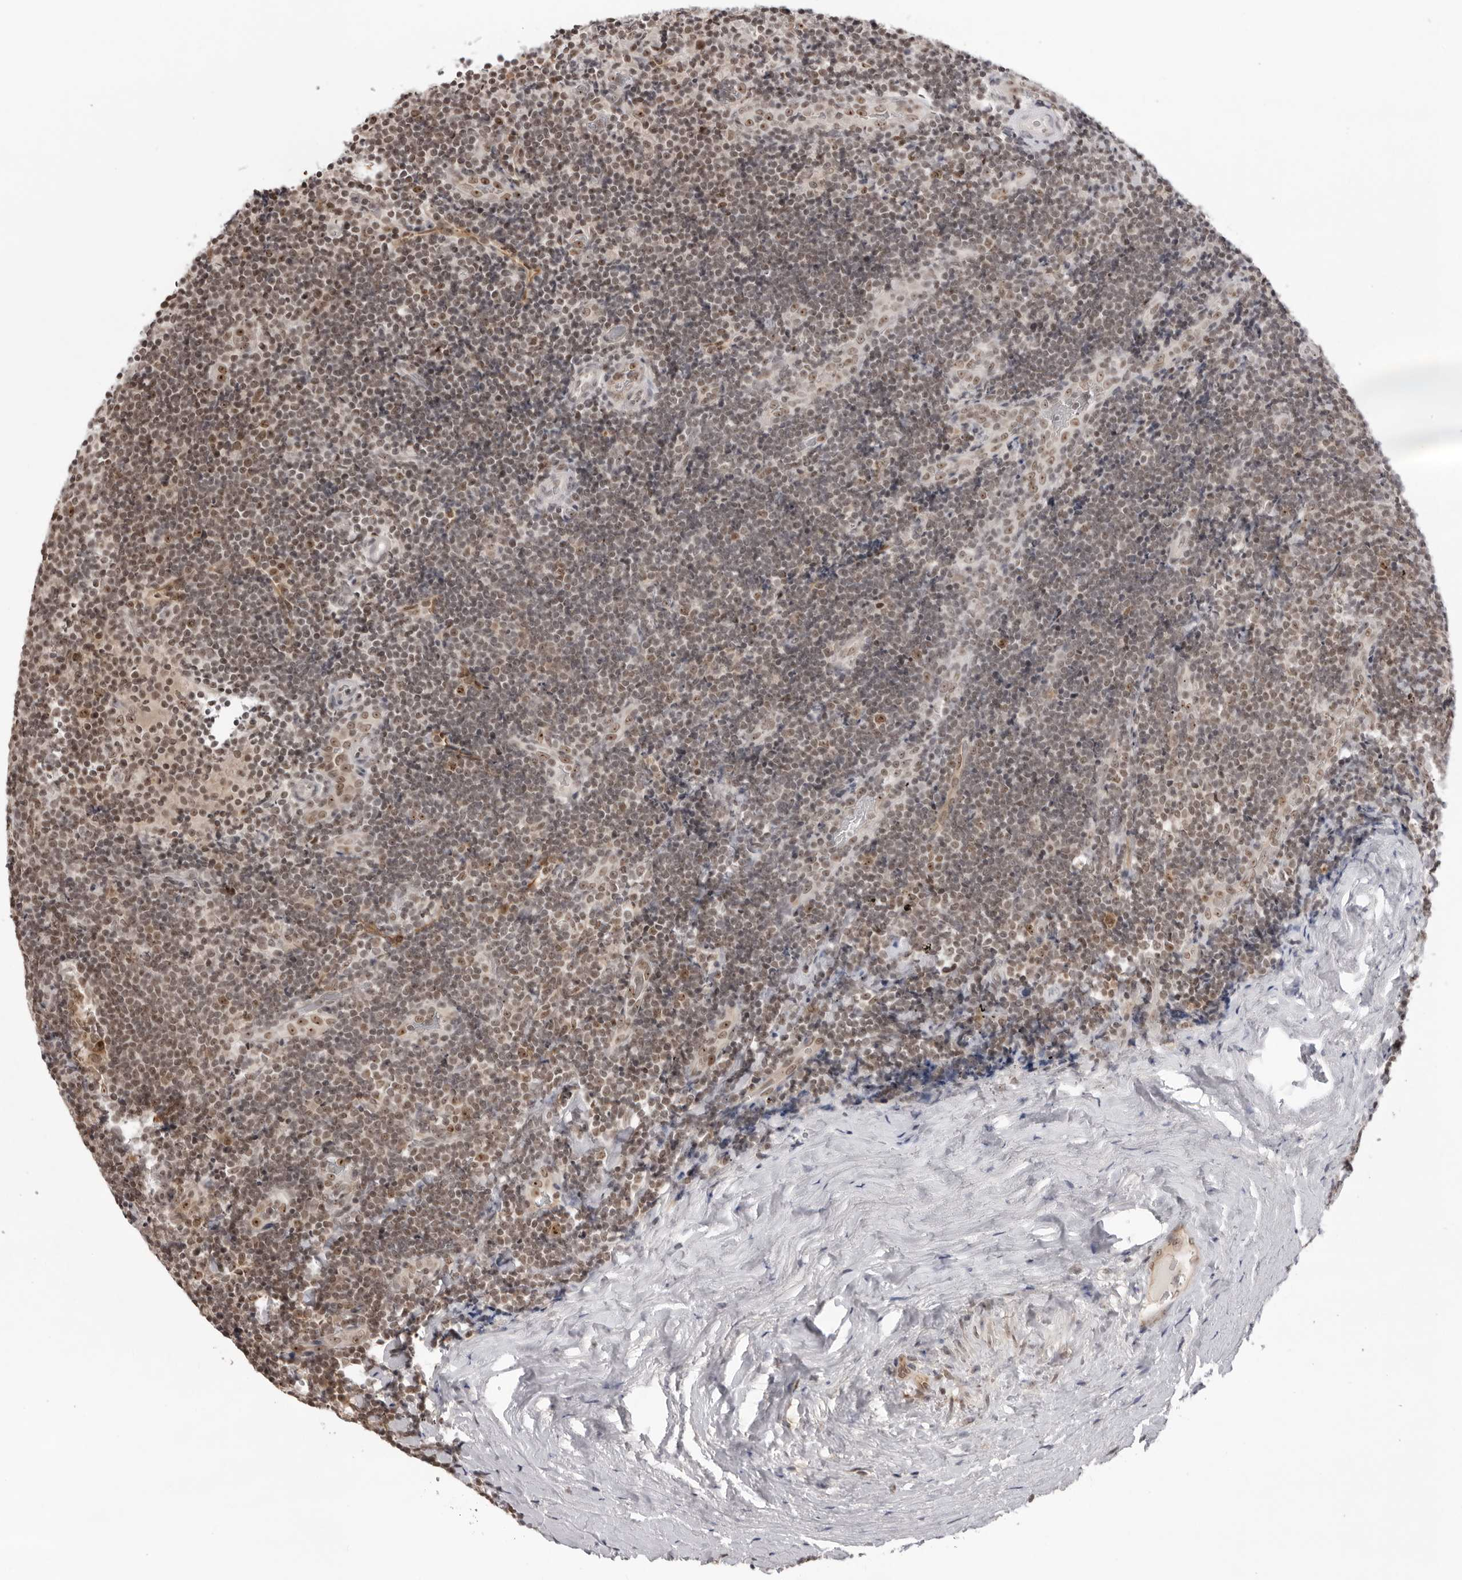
{"staining": {"intensity": "weak", "quantity": ">75%", "location": "nuclear"}, "tissue": "lymphoma", "cell_type": "Tumor cells", "image_type": "cancer", "snomed": [{"axis": "morphology", "description": "Malignant lymphoma, non-Hodgkin's type, High grade"}, {"axis": "topography", "description": "Tonsil"}], "caption": "Immunohistochemical staining of lymphoma reveals weak nuclear protein staining in approximately >75% of tumor cells. The staining was performed using DAB (3,3'-diaminobenzidine) to visualize the protein expression in brown, while the nuclei were stained in blue with hematoxylin (Magnification: 20x).", "gene": "EXOSC10", "patient": {"sex": "female", "age": 36}}